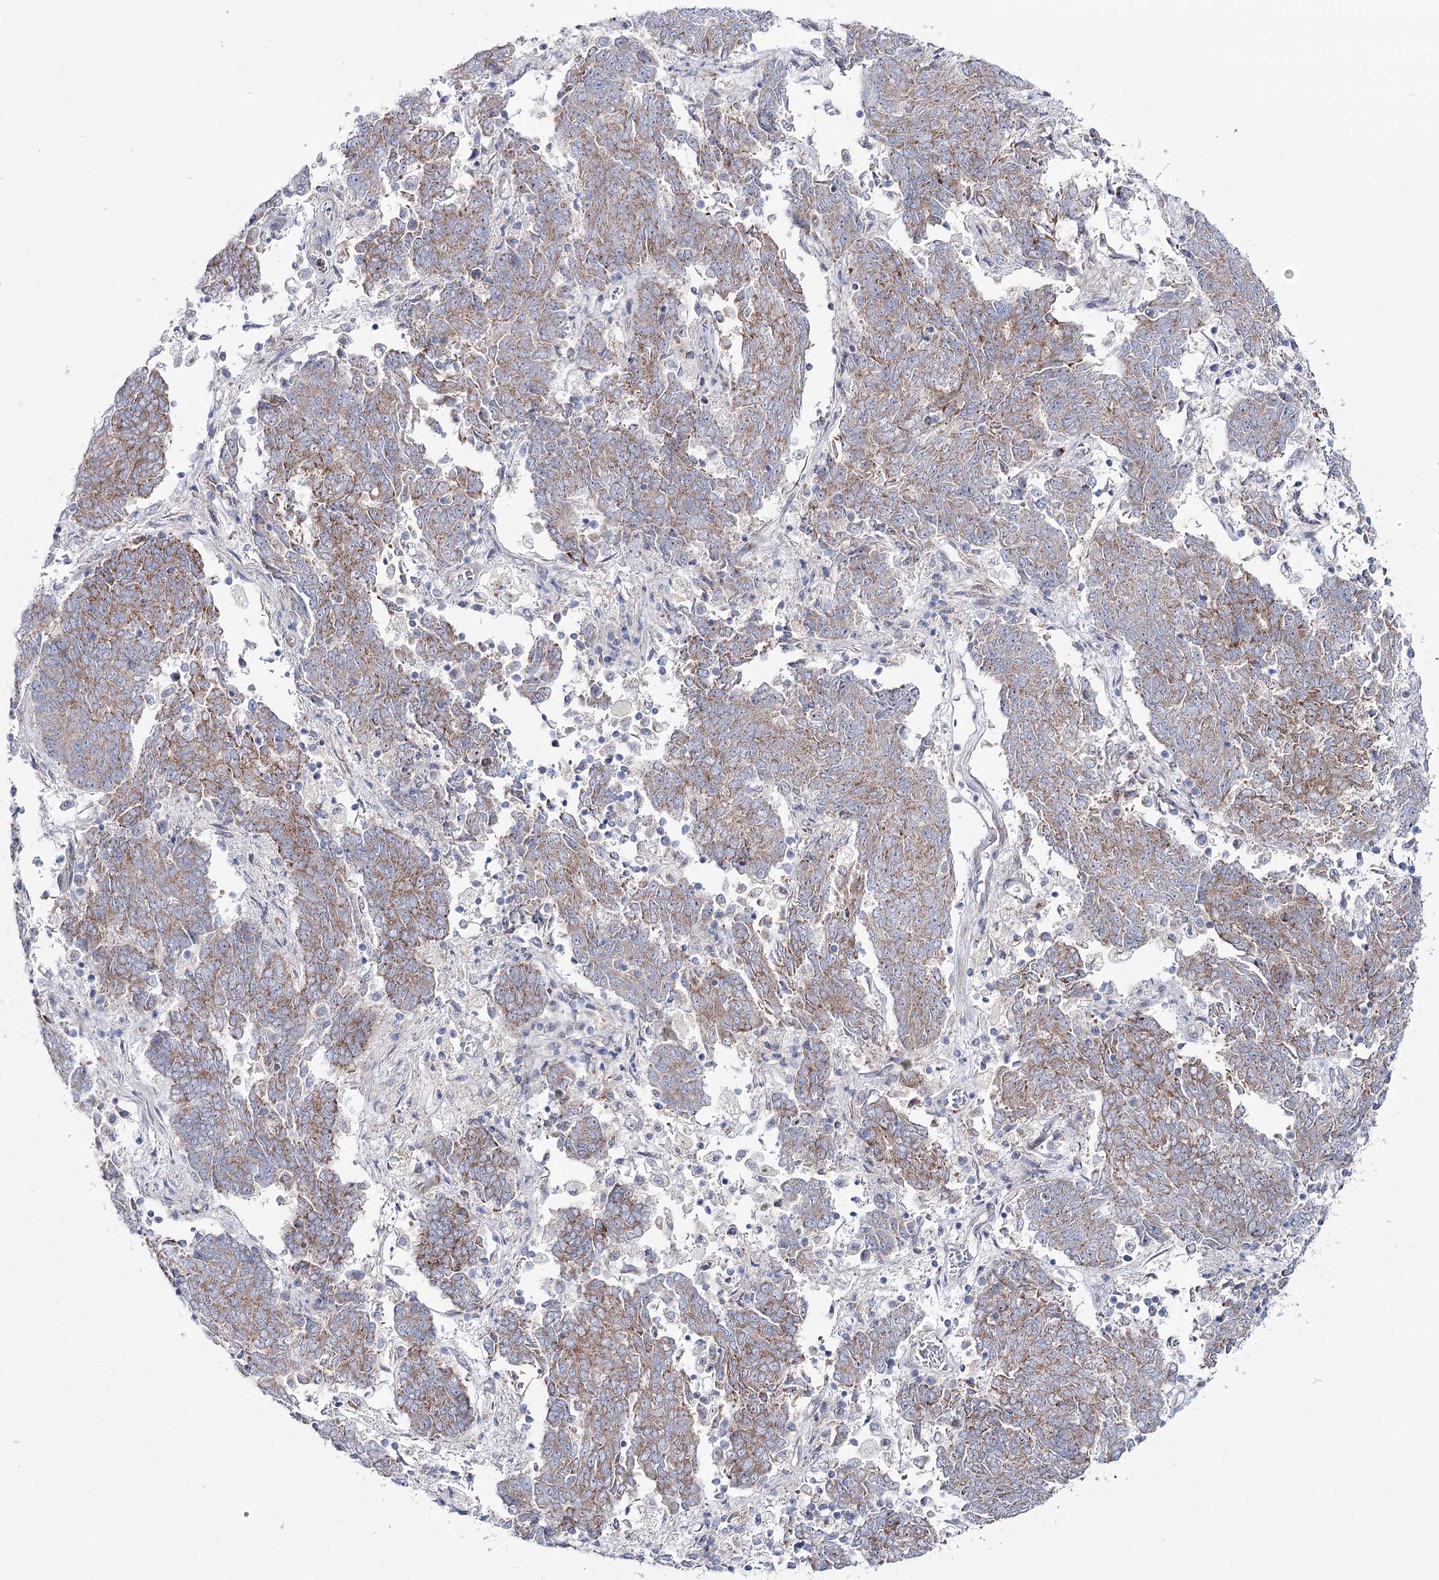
{"staining": {"intensity": "moderate", "quantity": "25%-75%", "location": "cytoplasmic/membranous"}, "tissue": "endometrial cancer", "cell_type": "Tumor cells", "image_type": "cancer", "snomed": [{"axis": "morphology", "description": "Adenocarcinoma, NOS"}, {"axis": "topography", "description": "Endometrium"}], "caption": "DAB immunohistochemical staining of human endometrial cancer (adenocarcinoma) reveals moderate cytoplasmic/membranous protein expression in approximately 25%-75% of tumor cells. The staining is performed using DAB brown chromogen to label protein expression. The nuclei are counter-stained blue using hematoxylin.", "gene": "METTL5", "patient": {"sex": "female", "age": 80}}